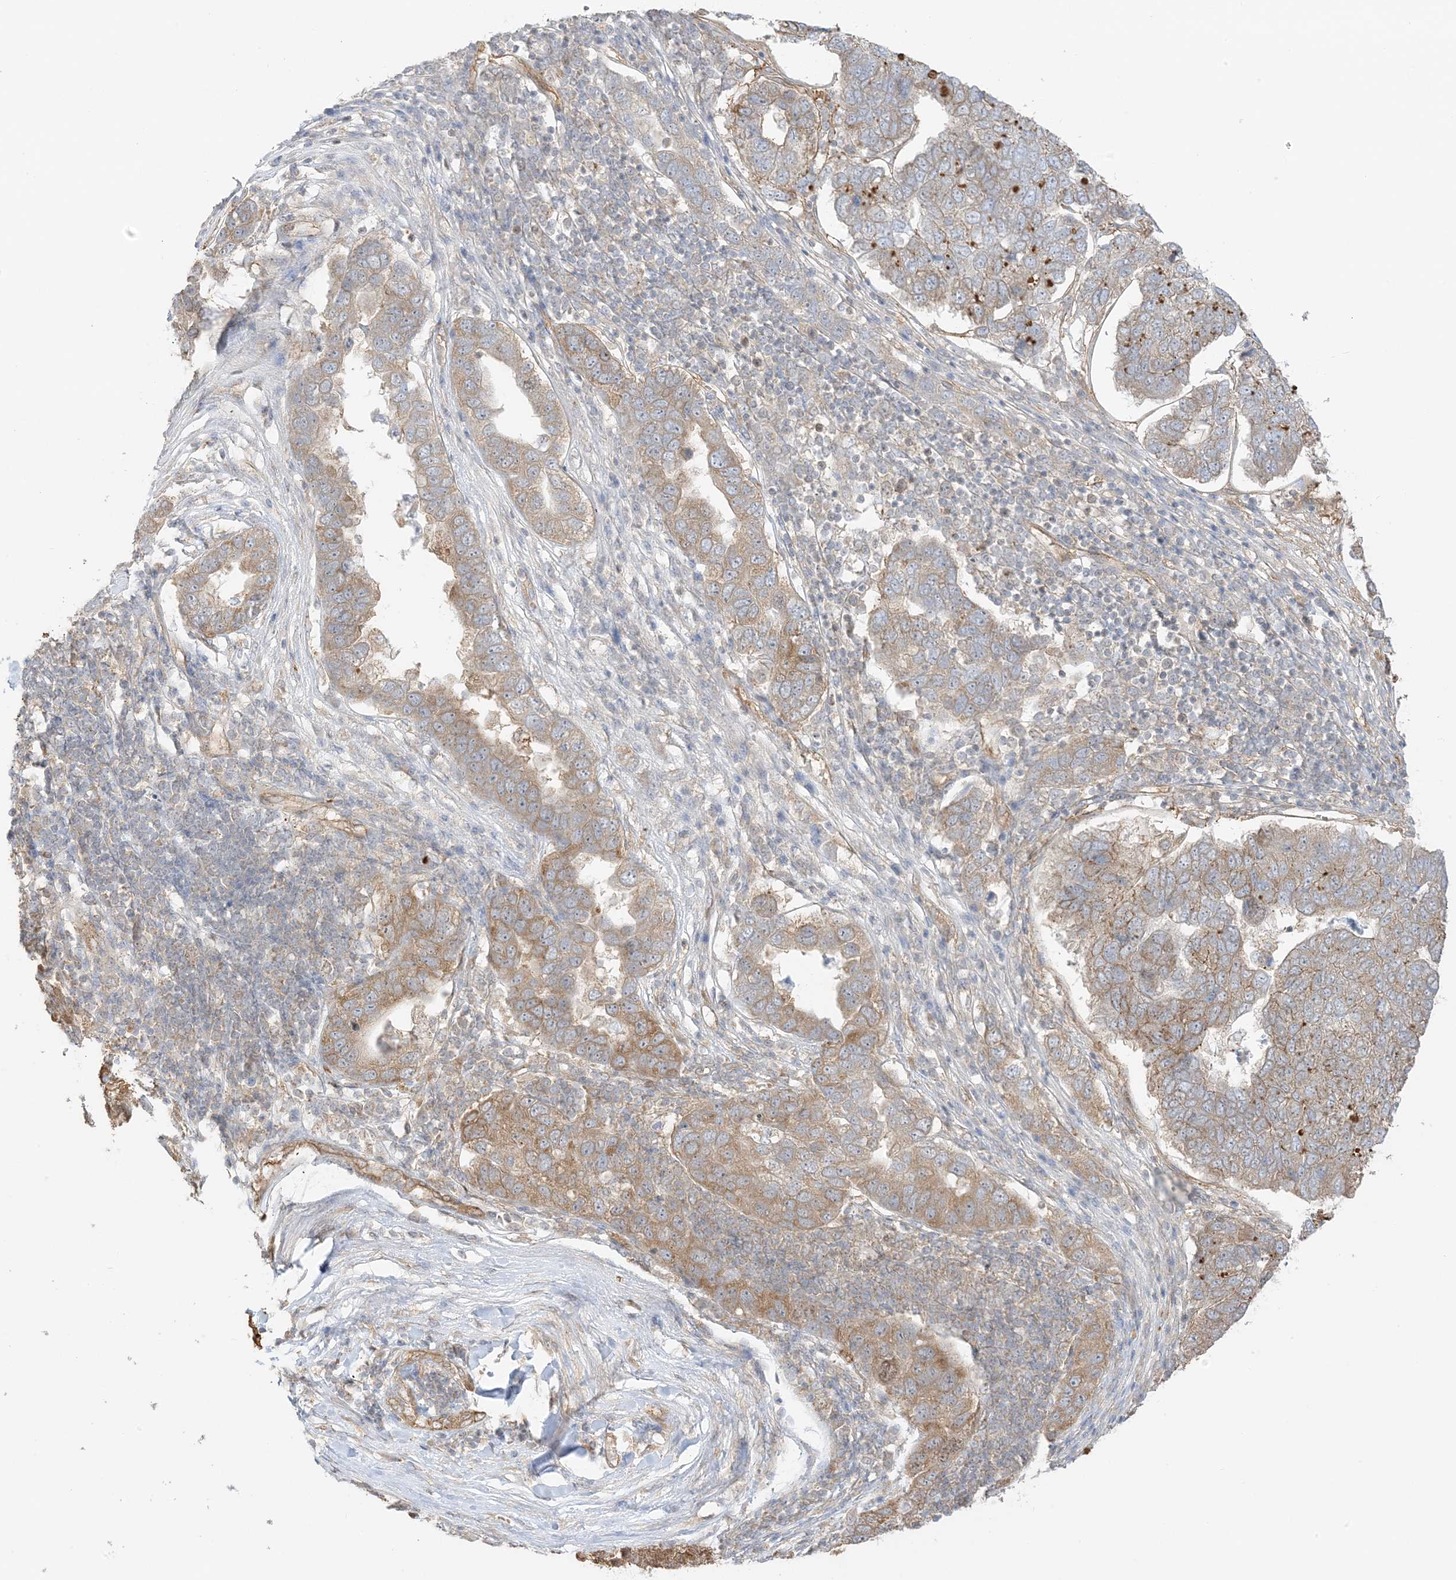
{"staining": {"intensity": "moderate", "quantity": "25%-75%", "location": "cytoplasmic/membranous"}, "tissue": "pancreatic cancer", "cell_type": "Tumor cells", "image_type": "cancer", "snomed": [{"axis": "morphology", "description": "Adenocarcinoma, NOS"}, {"axis": "topography", "description": "Pancreas"}], "caption": "High-power microscopy captured an IHC photomicrograph of adenocarcinoma (pancreatic), revealing moderate cytoplasmic/membranous expression in approximately 25%-75% of tumor cells.", "gene": "UBAP2L", "patient": {"sex": "female", "age": 61}}